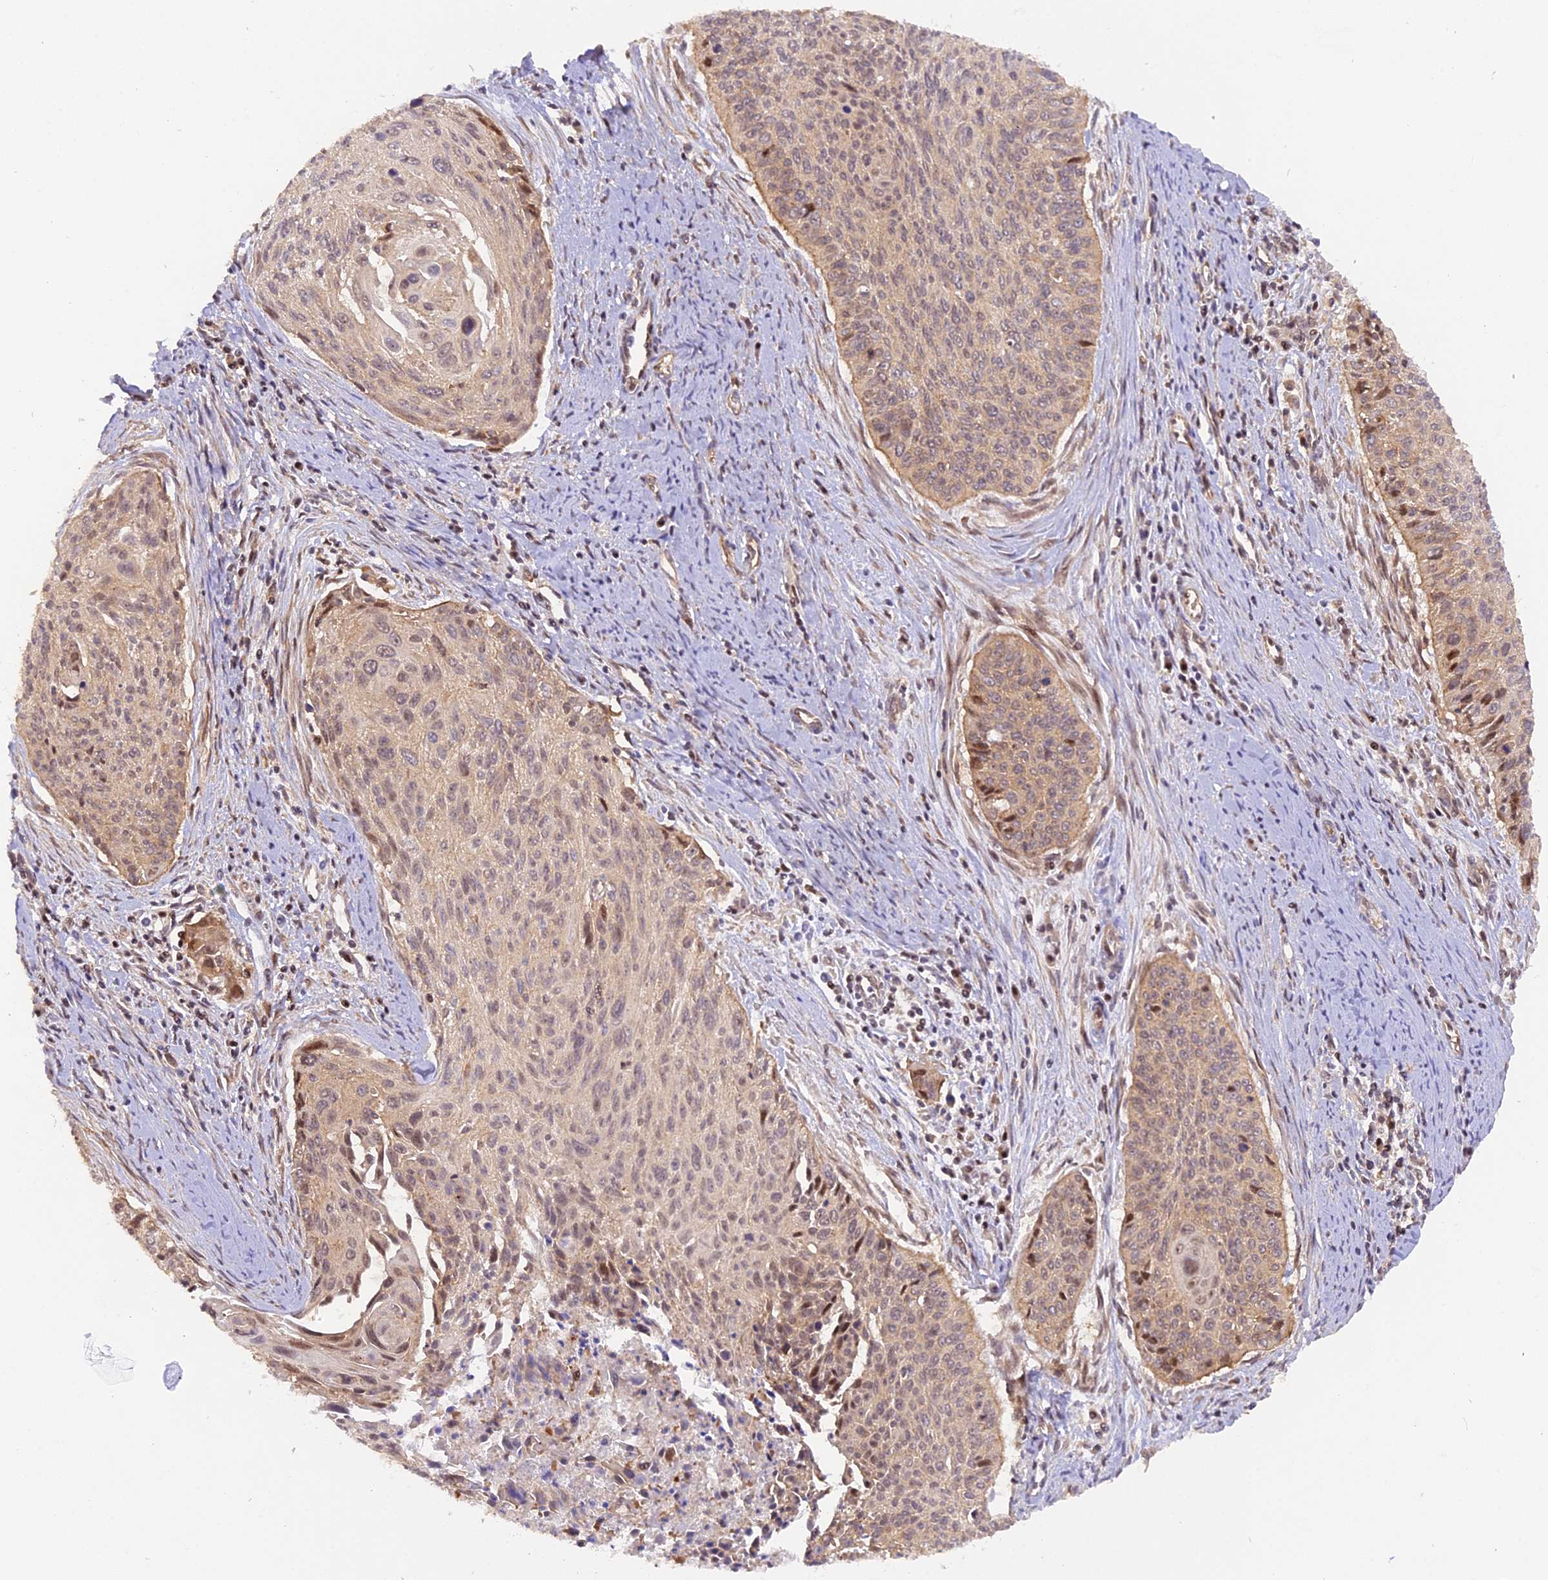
{"staining": {"intensity": "moderate", "quantity": "25%-75%", "location": "cytoplasmic/membranous,nuclear"}, "tissue": "cervical cancer", "cell_type": "Tumor cells", "image_type": "cancer", "snomed": [{"axis": "morphology", "description": "Squamous cell carcinoma, NOS"}, {"axis": "topography", "description": "Cervix"}], "caption": "Immunohistochemistry staining of cervical squamous cell carcinoma, which reveals medium levels of moderate cytoplasmic/membranous and nuclear expression in about 25%-75% of tumor cells indicating moderate cytoplasmic/membranous and nuclear protein expression. The staining was performed using DAB (brown) for protein detection and nuclei were counterstained in hematoxylin (blue).", "gene": "SAMD4A", "patient": {"sex": "female", "age": 55}}